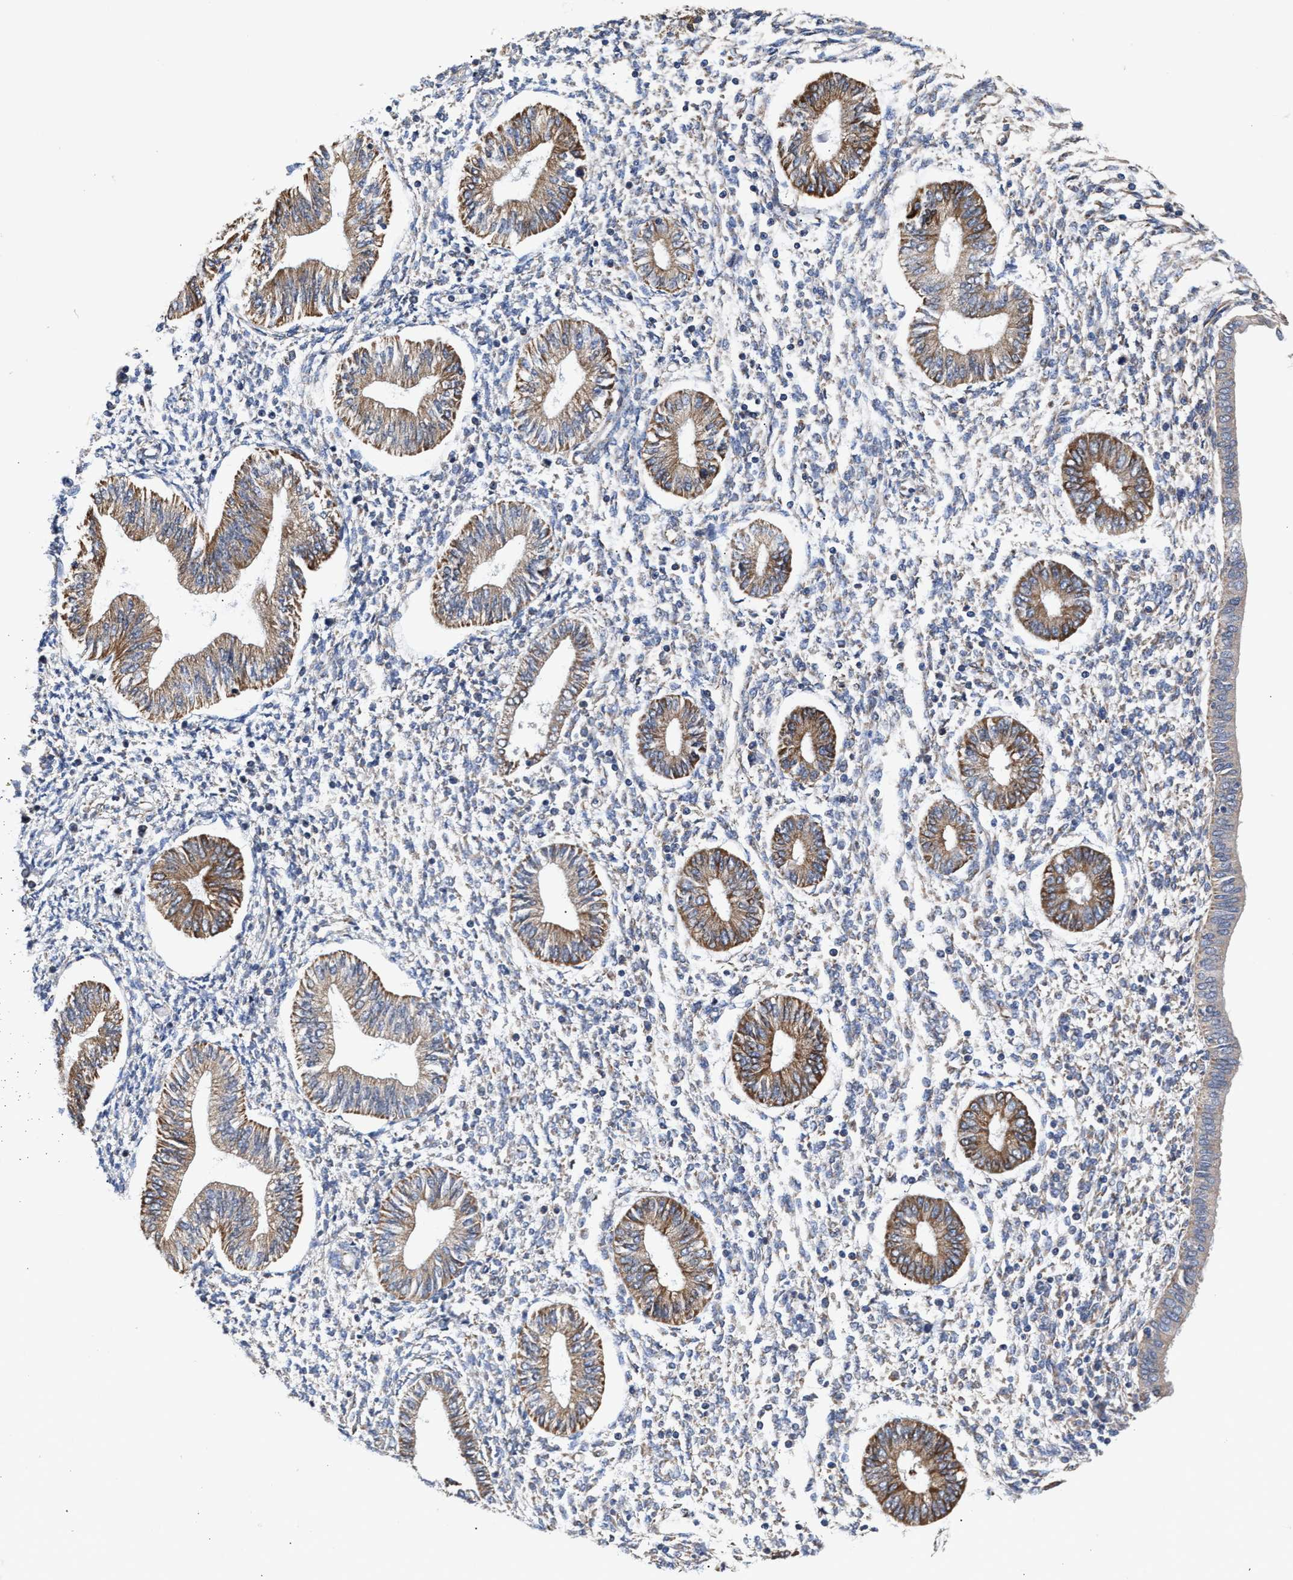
{"staining": {"intensity": "negative", "quantity": "none", "location": "none"}, "tissue": "endometrium", "cell_type": "Cells in endometrial stroma", "image_type": "normal", "snomed": [{"axis": "morphology", "description": "Normal tissue, NOS"}, {"axis": "topography", "description": "Endometrium"}], "caption": "An image of human endometrium is negative for staining in cells in endometrial stroma. (DAB IHC with hematoxylin counter stain).", "gene": "MALSU1", "patient": {"sex": "female", "age": 50}}